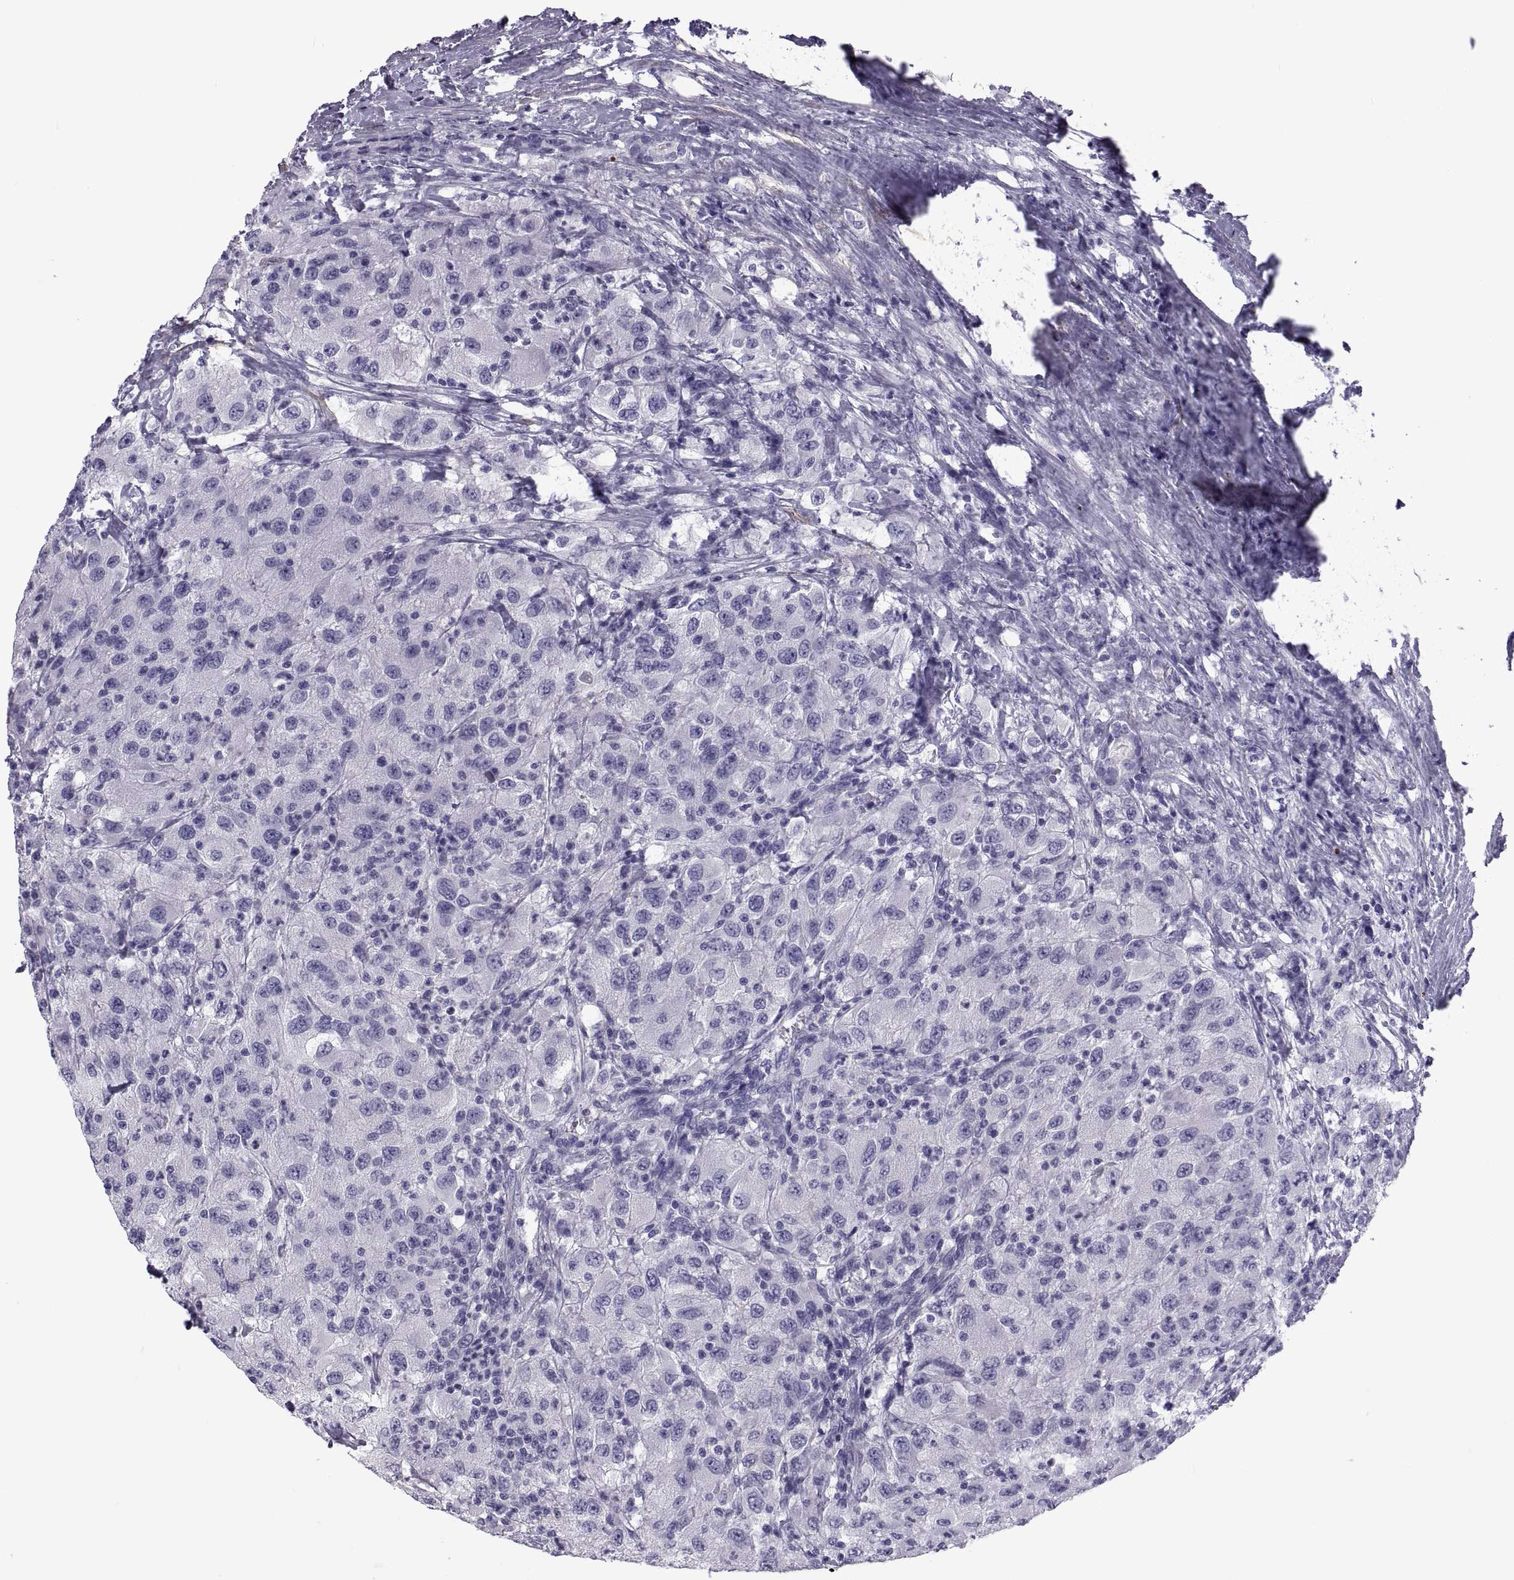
{"staining": {"intensity": "negative", "quantity": "none", "location": "none"}, "tissue": "renal cancer", "cell_type": "Tumor cells", "image_type": "cancer", "snomed": [{"axis": "morphology", "description": "Adenocarcinoma, NOS"}, {"axis": "topography", "description": "Kidney"}], "caption": "Adenocarcinoma (renal) was stained to show a protein in brown. There is no significant positivity in tumor cells.", "gene": "MAGEB1", "patient": {"sex": "female", "age": 67}}